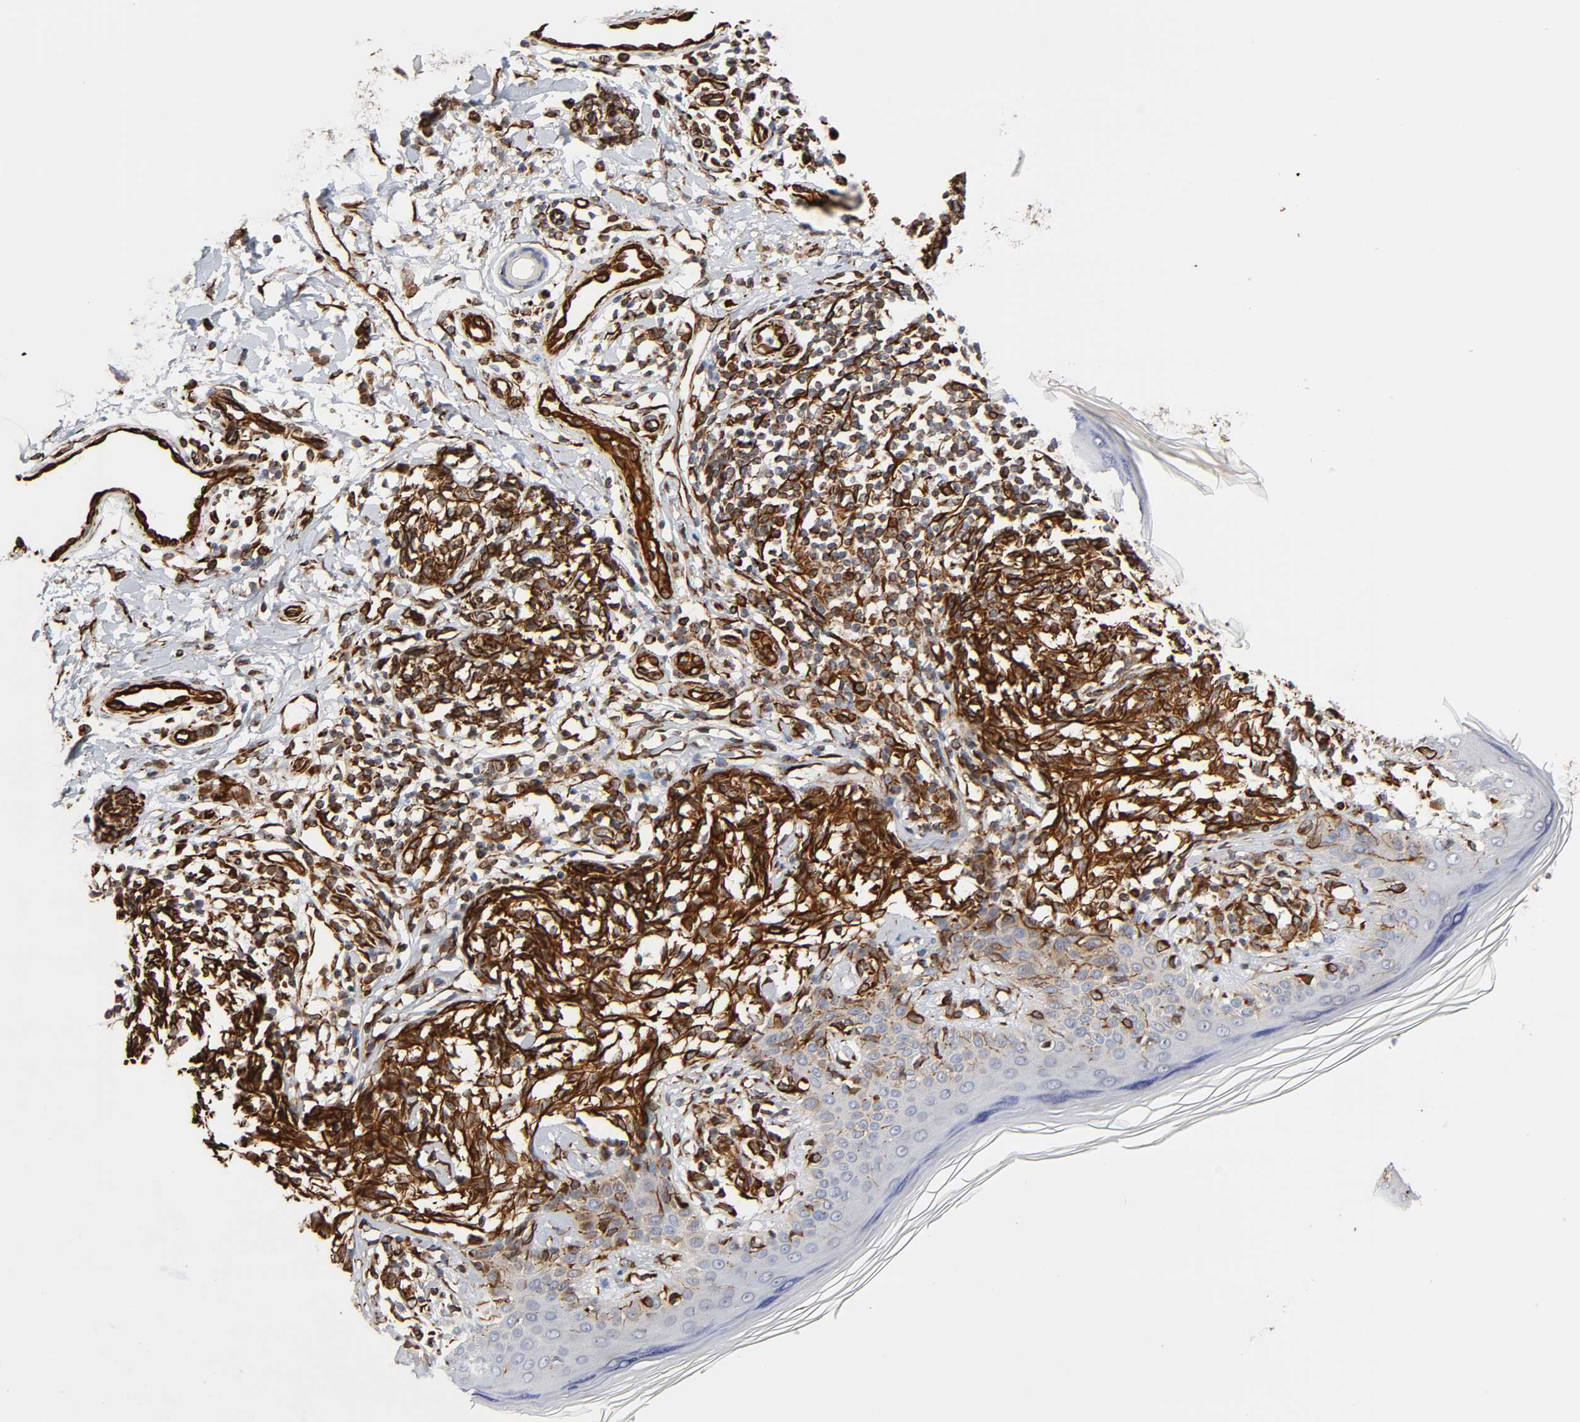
{"staining": {"intensity": "strong", "quantity": ">75%", "location": "cytoplasmic/membranous"}, "tissue": "melanoma", "cell_type": "Tumor cells", "image_type": "cancer", "snomed": [{"axis": "morphology", "description": "Malignant melanoma, NOS"}, {"axis": "topography", "description": "Skin"}], "caption": "Immunohistochemical staining of human melanoma displays high levels of strong cytoplasmic/membranous protein staining in approximately >75% of tumor cells.", "gene": "FAM118A", "patient": {"sex": "male", "age": 67}}